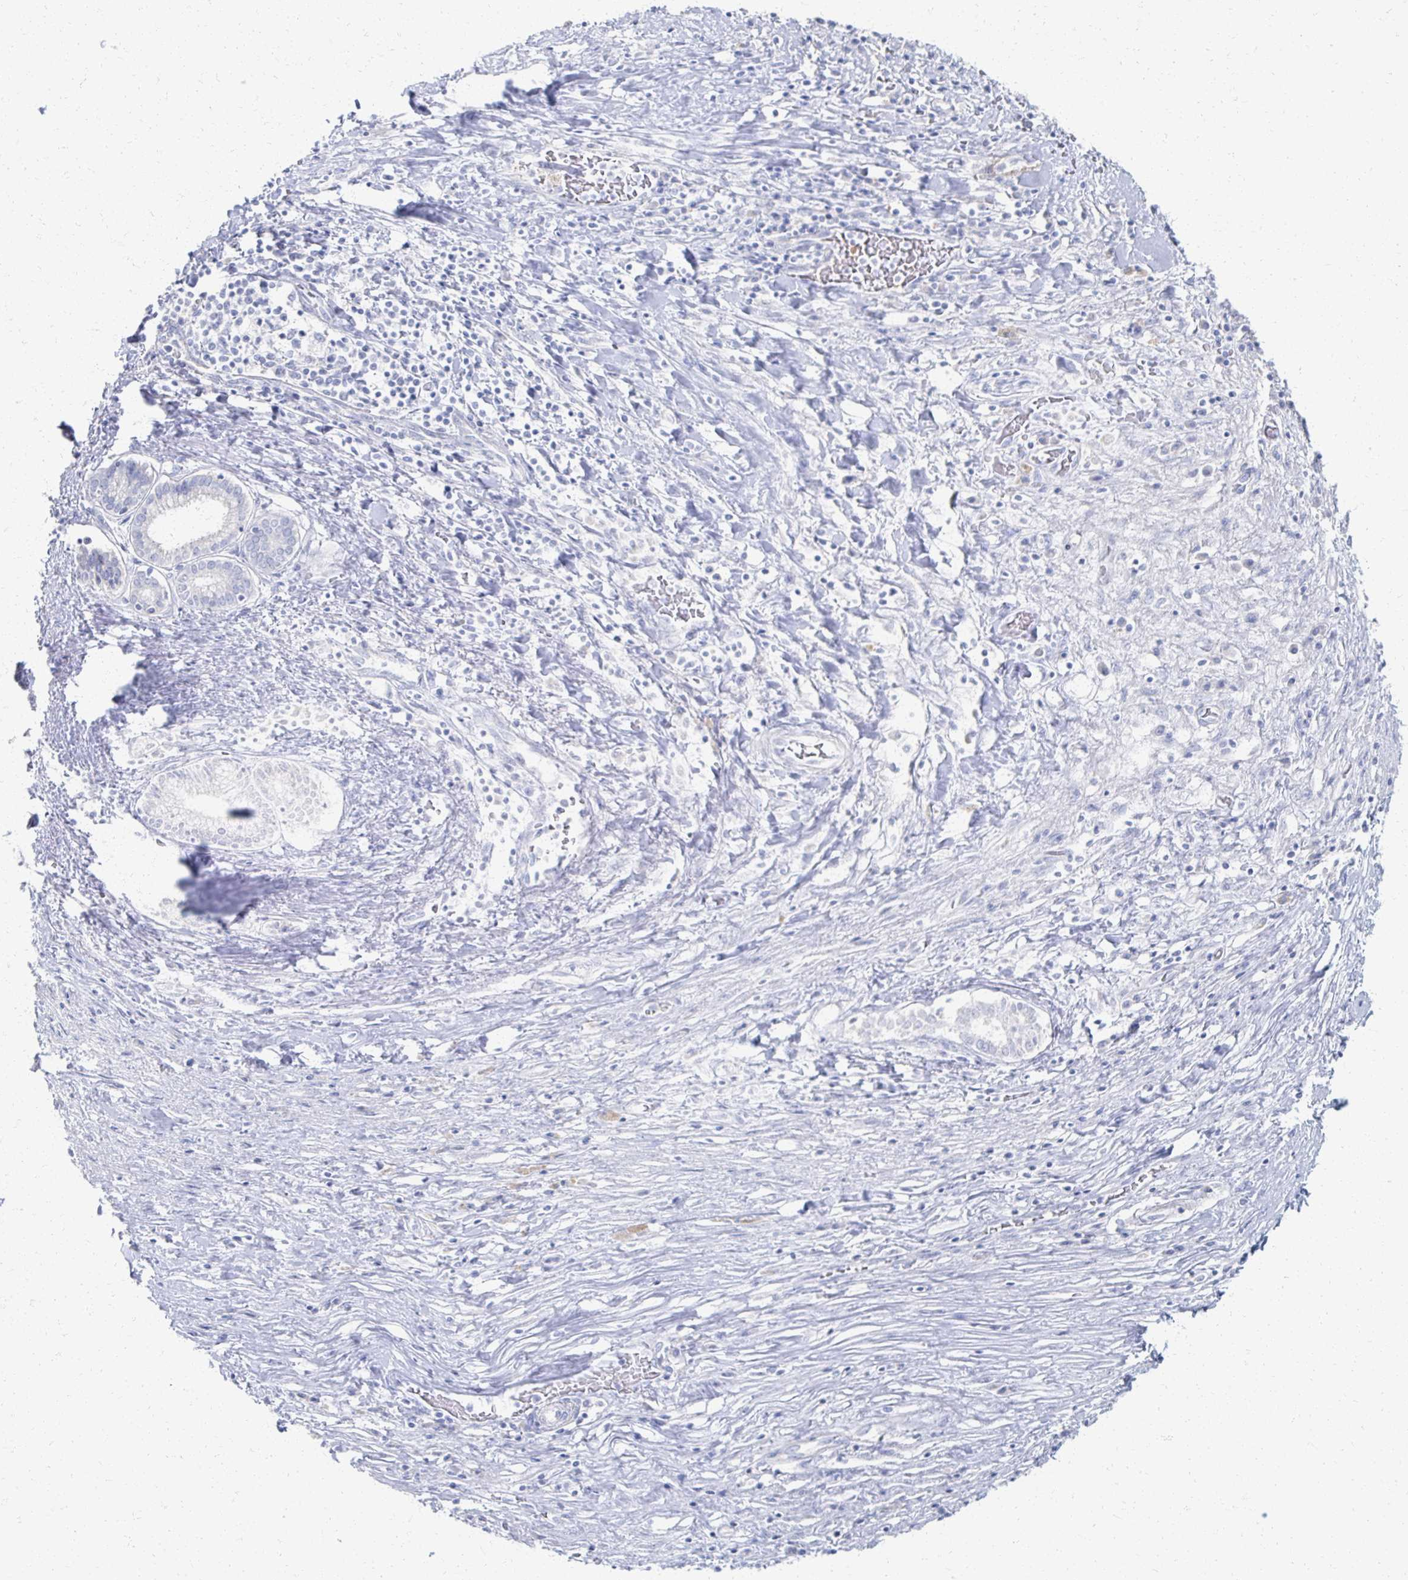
{"staining": {"intensity": "negative", "quantity": "none", "location": "none"}, "tissue": "pancreatic cancer", "cell_type": "Tumor cells", "image_type": "cancer", "snomed": [{"axis": "morphology", "description": "Adenocarcinoma, NOS"}, {"axis": "topography", "description": "Pancreas"}], "caption": "High magnification brightfield microscopy of pancreatic adenocarcinoma stained with DAB (3,3'-diaminobenzidine) (brown) and counterstained with hematoxylin (blue): tumor cells show no significant expression. (Stains: DAB (3,3'-diaminobenzidine) immunohistochemistry with hematoxylin counter stain, Microscopy: brightfield microscopy at high magnification).", "gene": "PRR20A", "patient": {"sex": "male", "age": 63}}